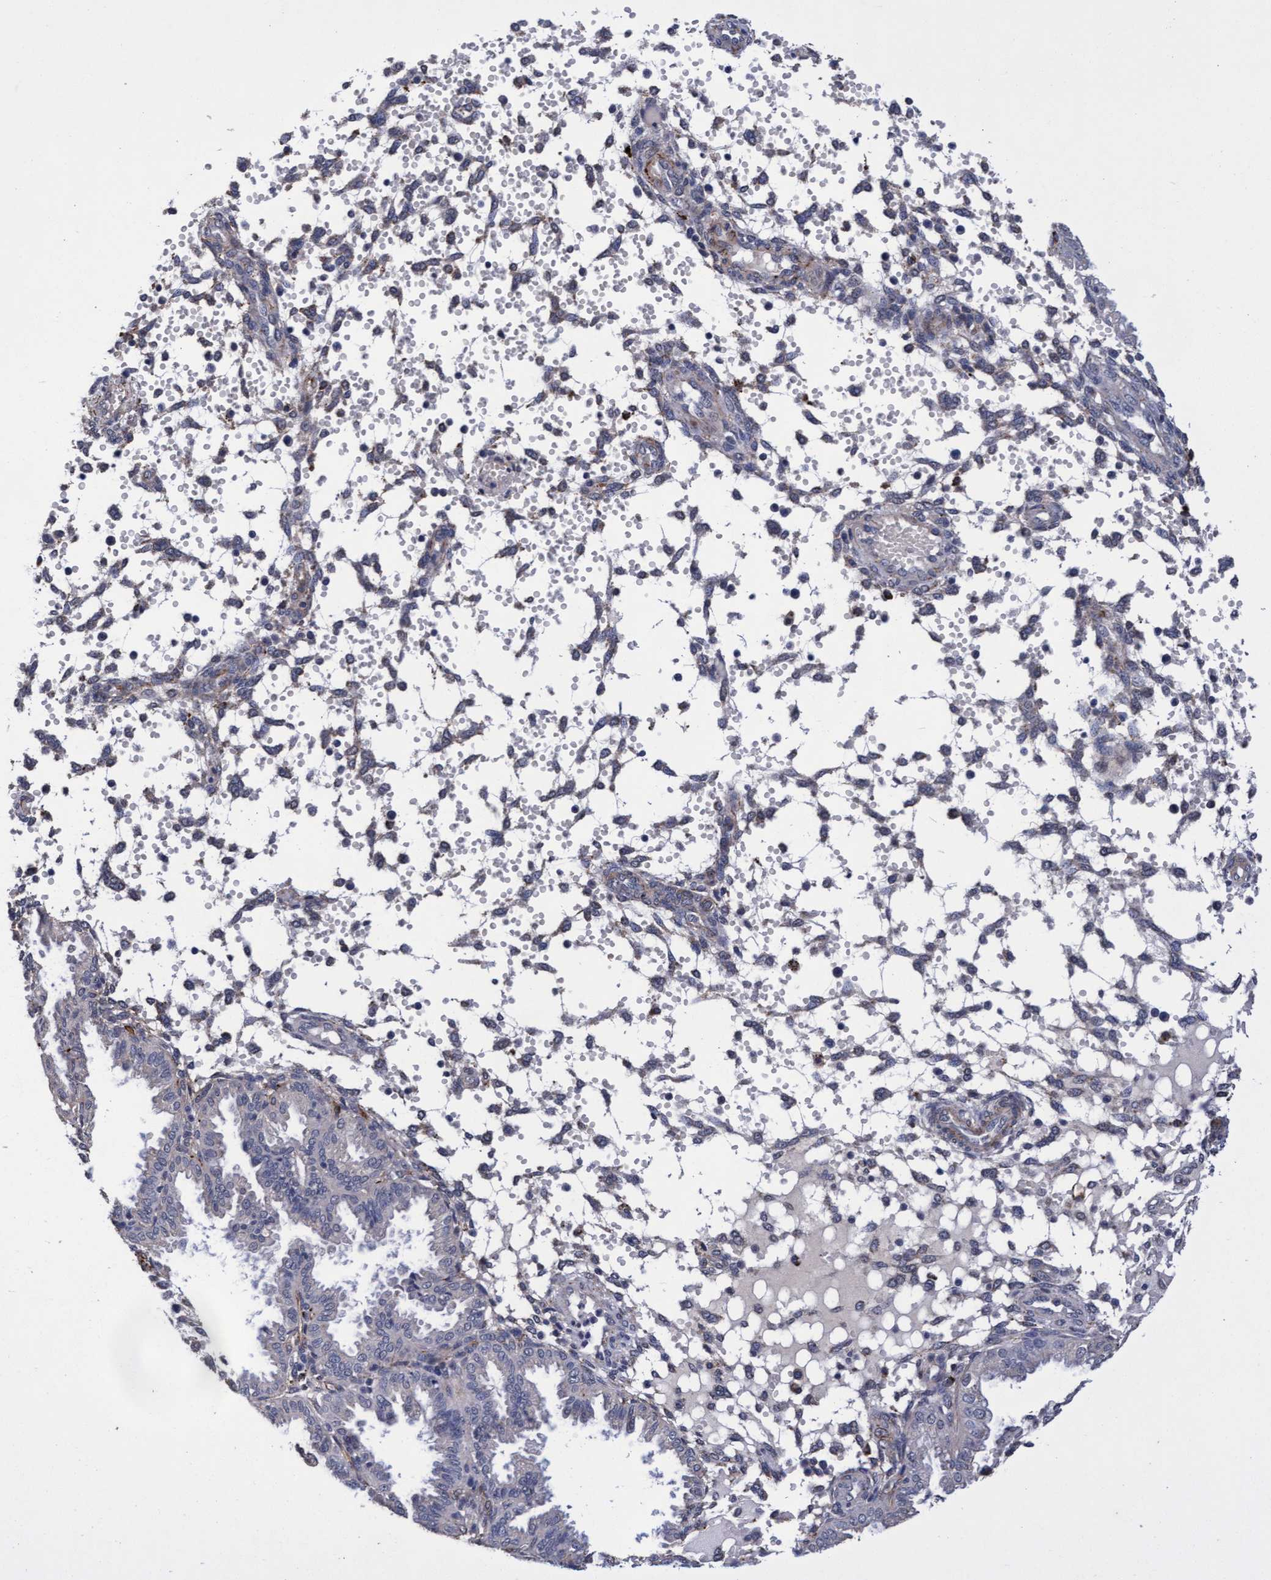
{"staining": {"intensity": "weak", "quantity": "<25%", "location": "cytoplasmic/membranous"}, "tissue": "endometrium", "cell_type": "Cells in endometrial stroma", "image_type": "normal", "snomed": [{"axis": "morphology", "description": "Normal tissue, NOS"}, {"axis": "topography", "description": "Endometrium"}], "caption": "Cells in endometrial stroma are negative for protein expression in benign human endometrium. The staining is performed using DAB brown chromogen with nuclei counter-stained in using hematoxylin.", "gene": "CPQ", "patient": {"sex": "female", "age": 33}}